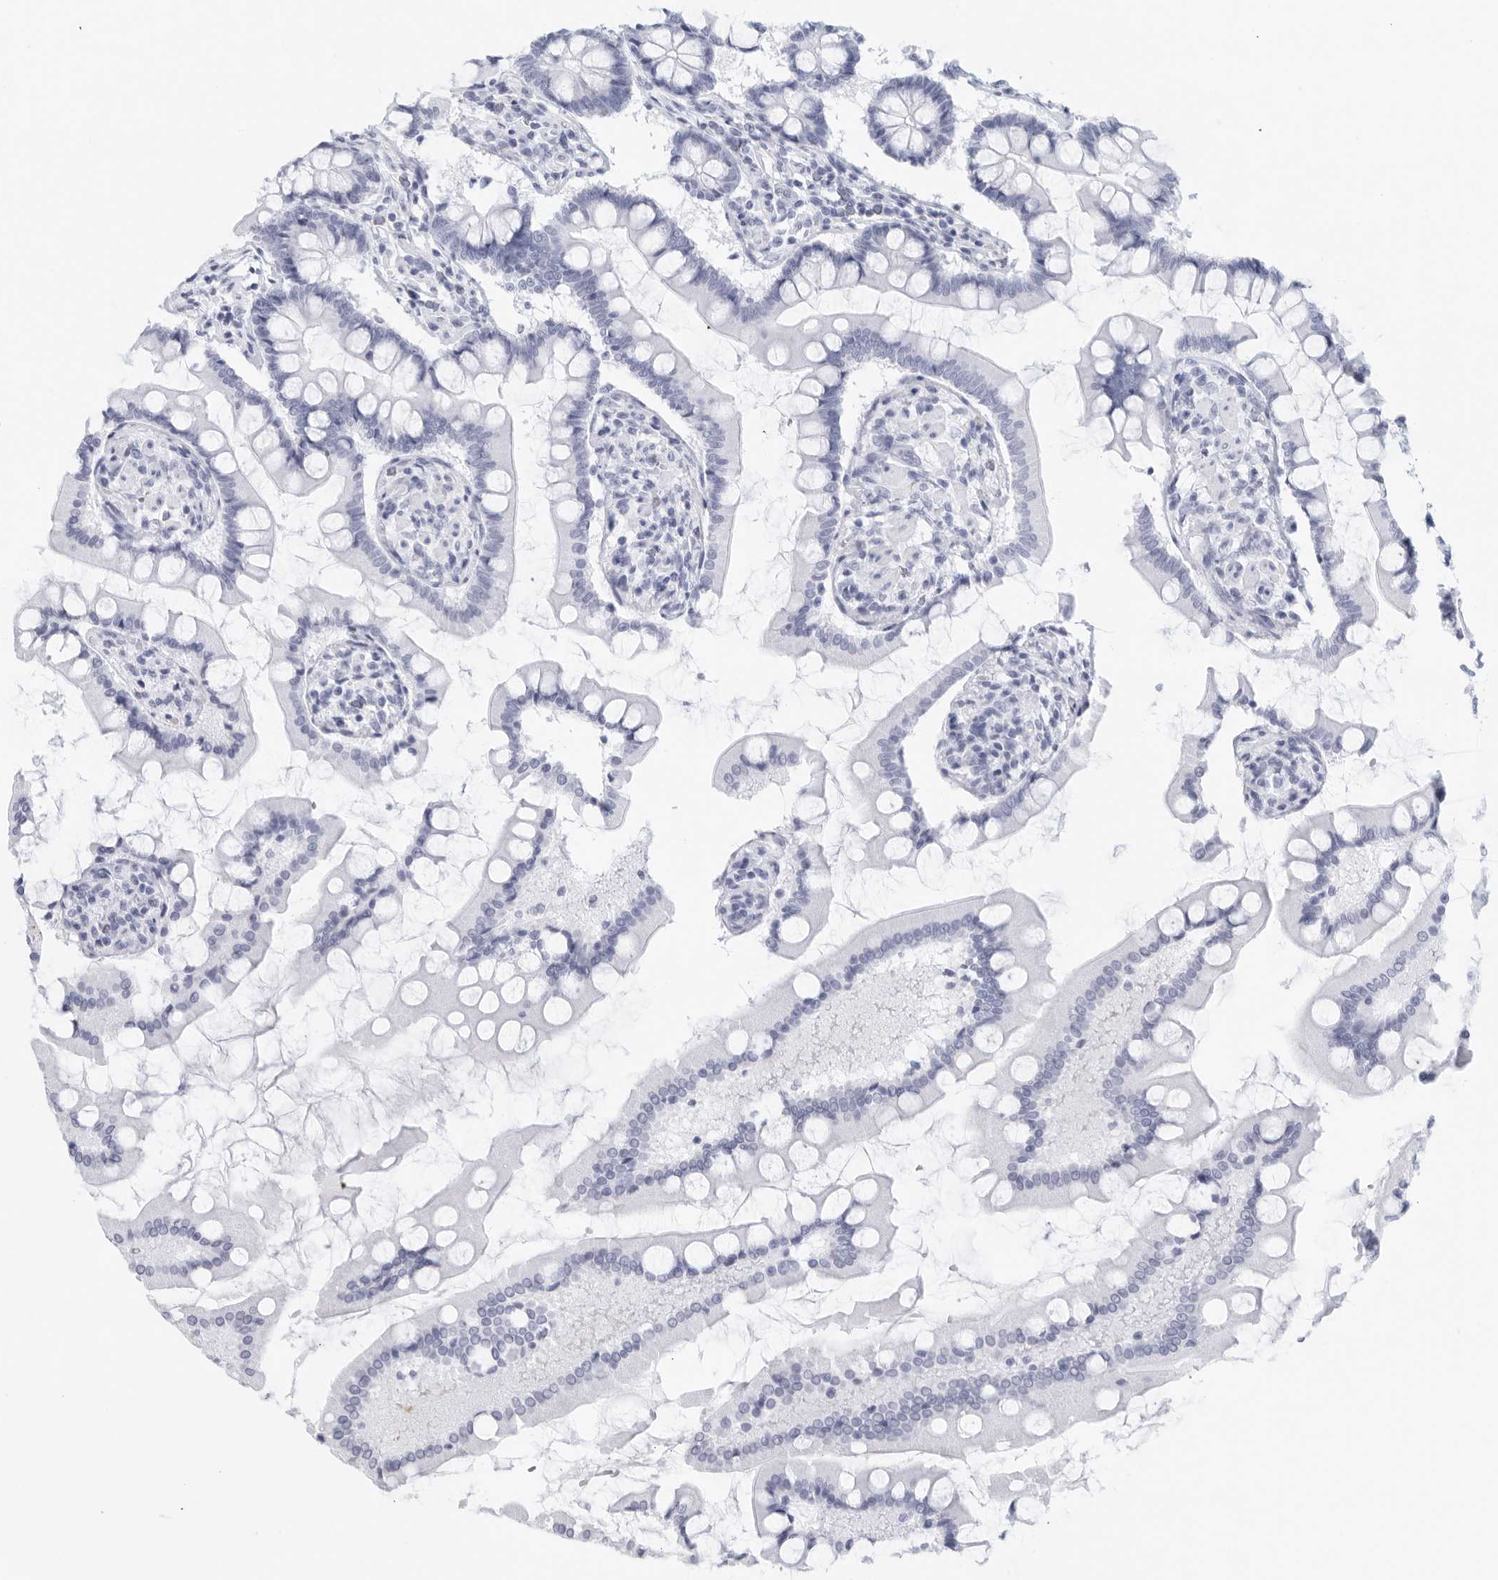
{"staining": {"intensity": "negative", "quantity": "none", "location": "none"}, "tissue": "small intestine", "cell_type": "Glandular cells", "image_type": "normal", "snomed": [{"axis": "morphology", "description": "Normal tissue, NOS"}, {"axis": "topography", "description": "Small intestine"}], "caption": "IHC of benign human small intestine displays no staining in glandular cells.", "gene": "FGG", "patient": {"sex": "male", "age": 41}}